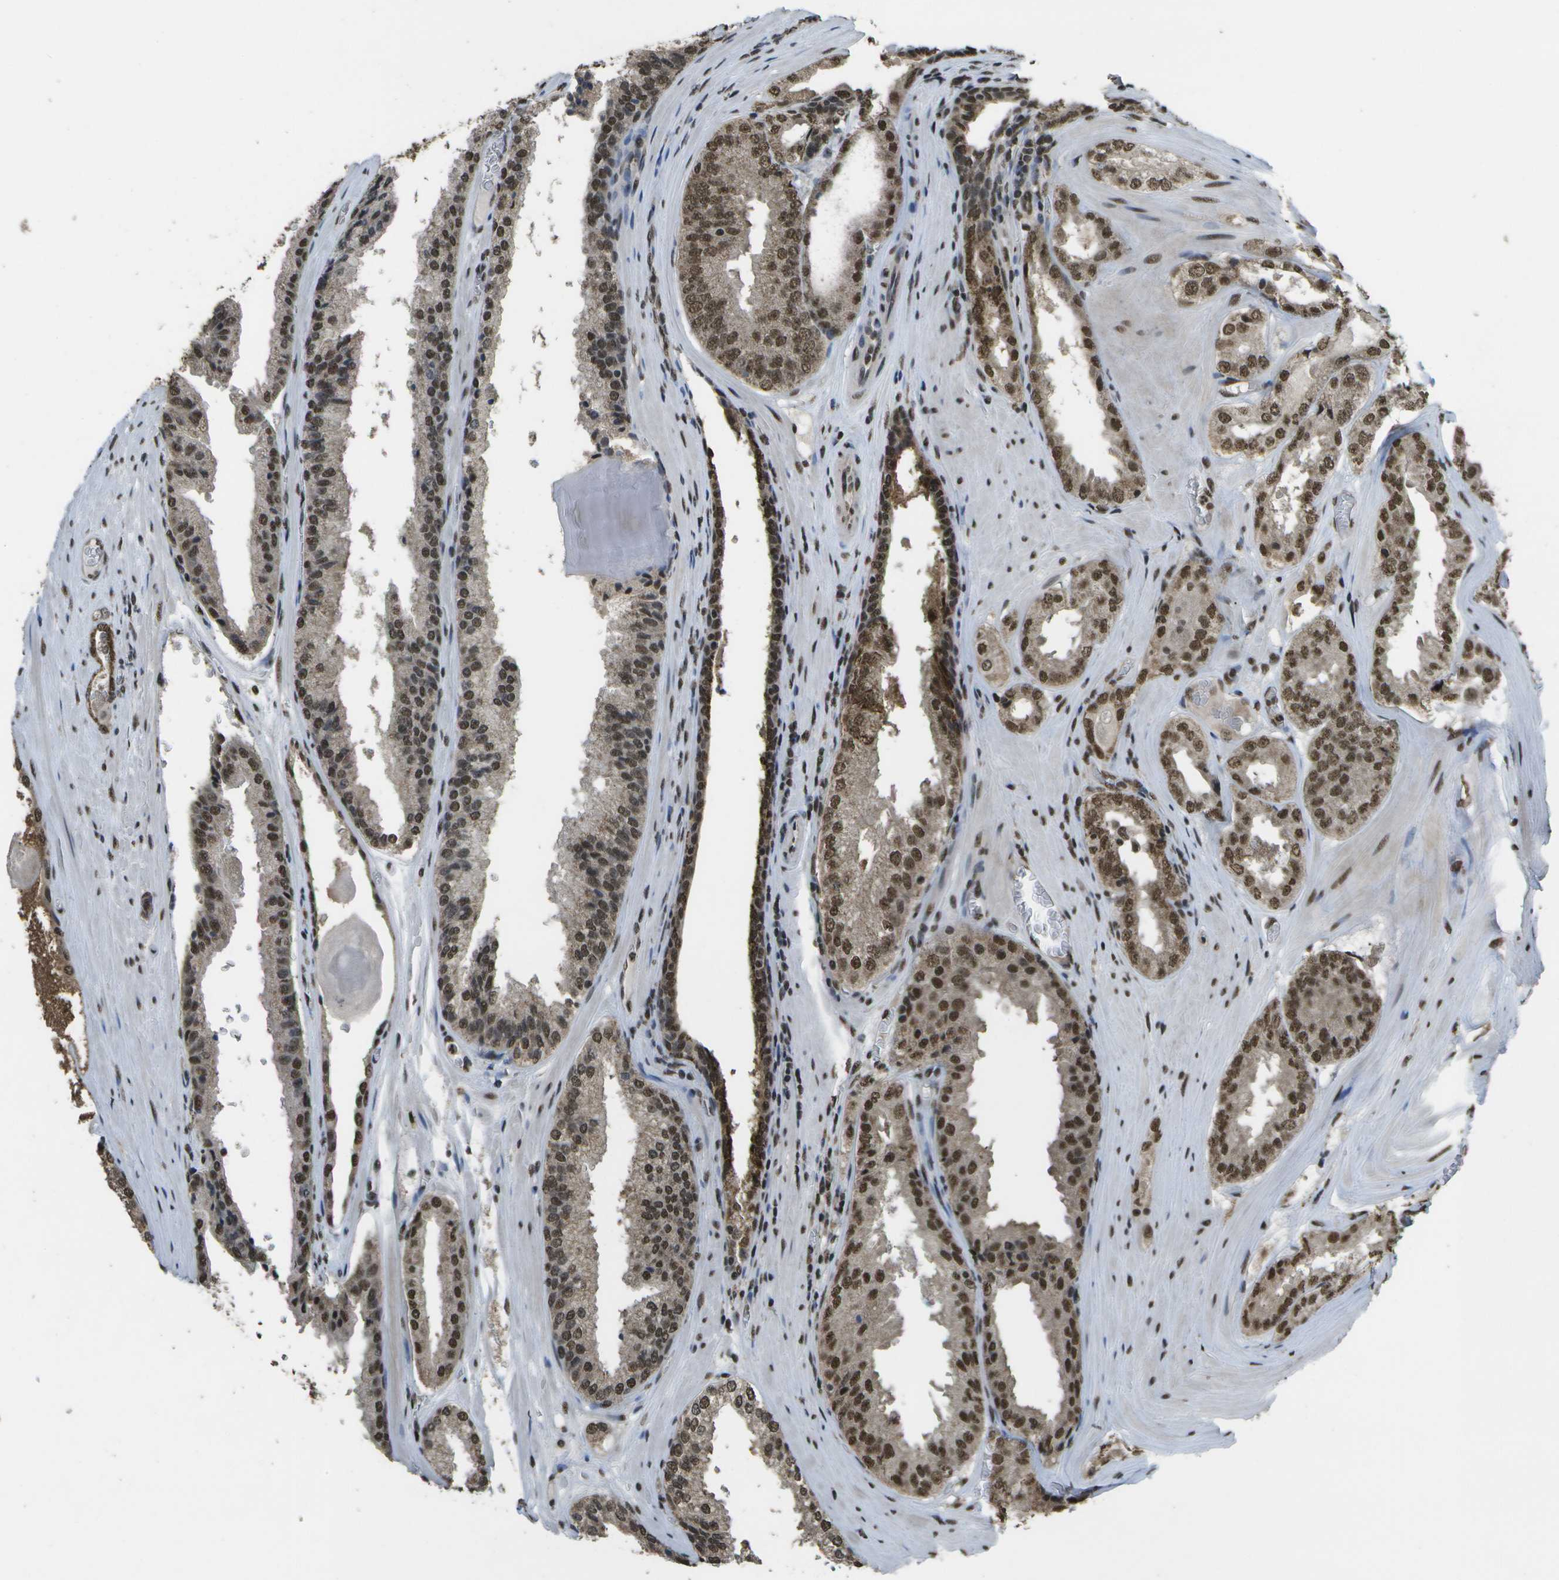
{"staining": {"intensity": "strong", "quantity": ">75%", "location": "nuclear"}, "tissue": "prostate cancer", "cell_type": "Tumor cells", "image_type": "cancer", "snomed": [{"axis": "morphology", "description": "Adenocarcinoma, High grade"}, {"axis": "topography", "description": "Prostate"}], "caption": "Immunohistochemistry (DAB) staining of human prostate cancer displays strong nuclear protein staining in about >75% of tumor cells.", "gene": "SPEN", "patient": {"sex": "male", "age": 65}}